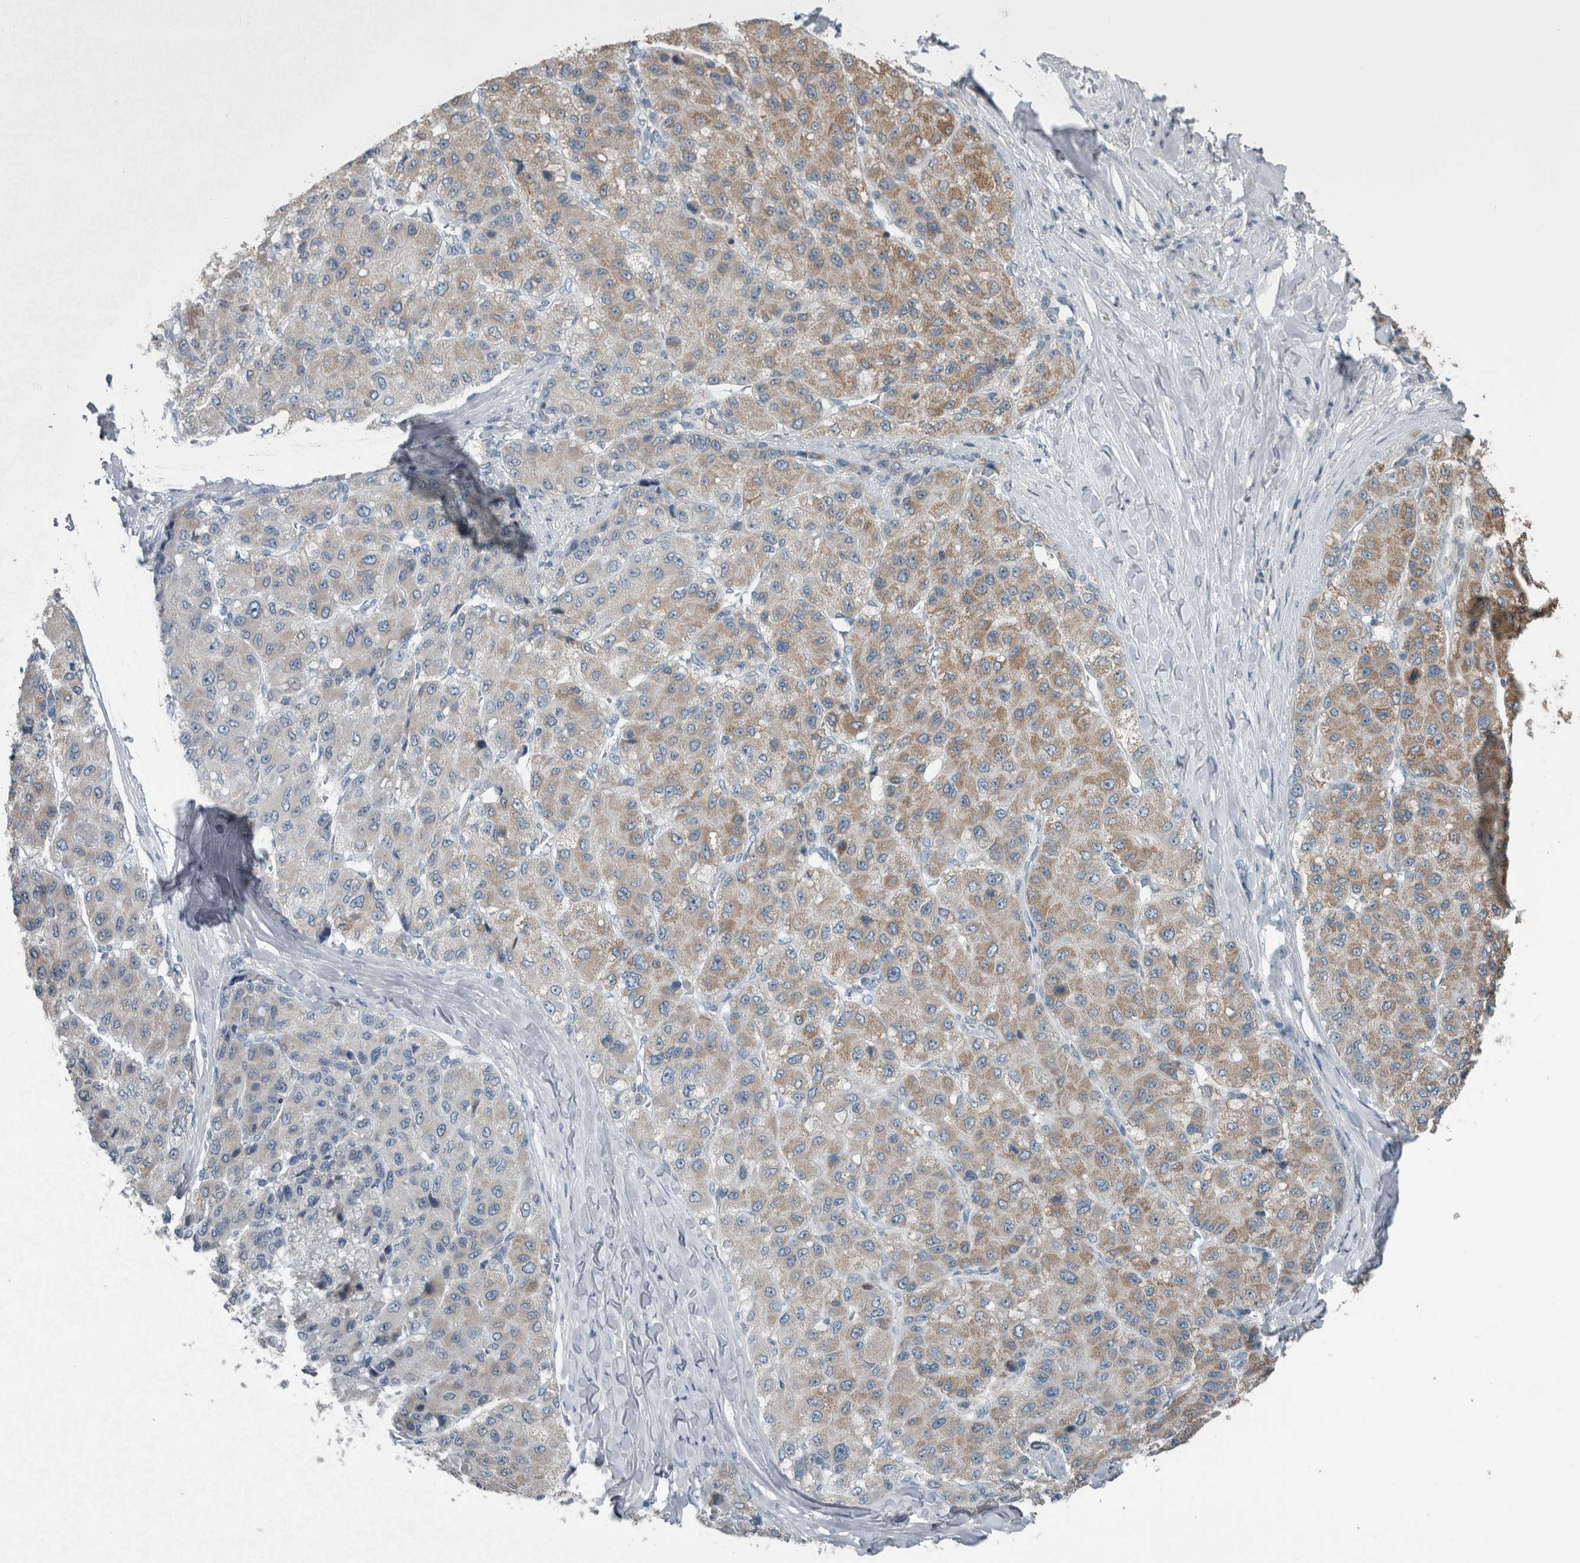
{"staining": {"intensity": "moderate", "quantity": "25%-75%", "location": "cytoplasmic/membranous"}, "tissue": "liver cancer", "cell_type": "Tumor cells", "image_type": "cancer", "snomed": [{"axis": "morphology", "description": "Carcinoma, Hepatocellular, NOS"}, {"axis": "topography", "description": "Liver"}], "caption": "Immunohistochemistry (IHC) photomicrograph of human liver hepatocellular carcinoma stained for a protein (brown), which reveals medium levels of moderate cytoplasmic/membranous expression in approximately 25%-75% of tumor cells.", "gene": "ACSF2", "patient": {"sex": "male", "age": 80}}